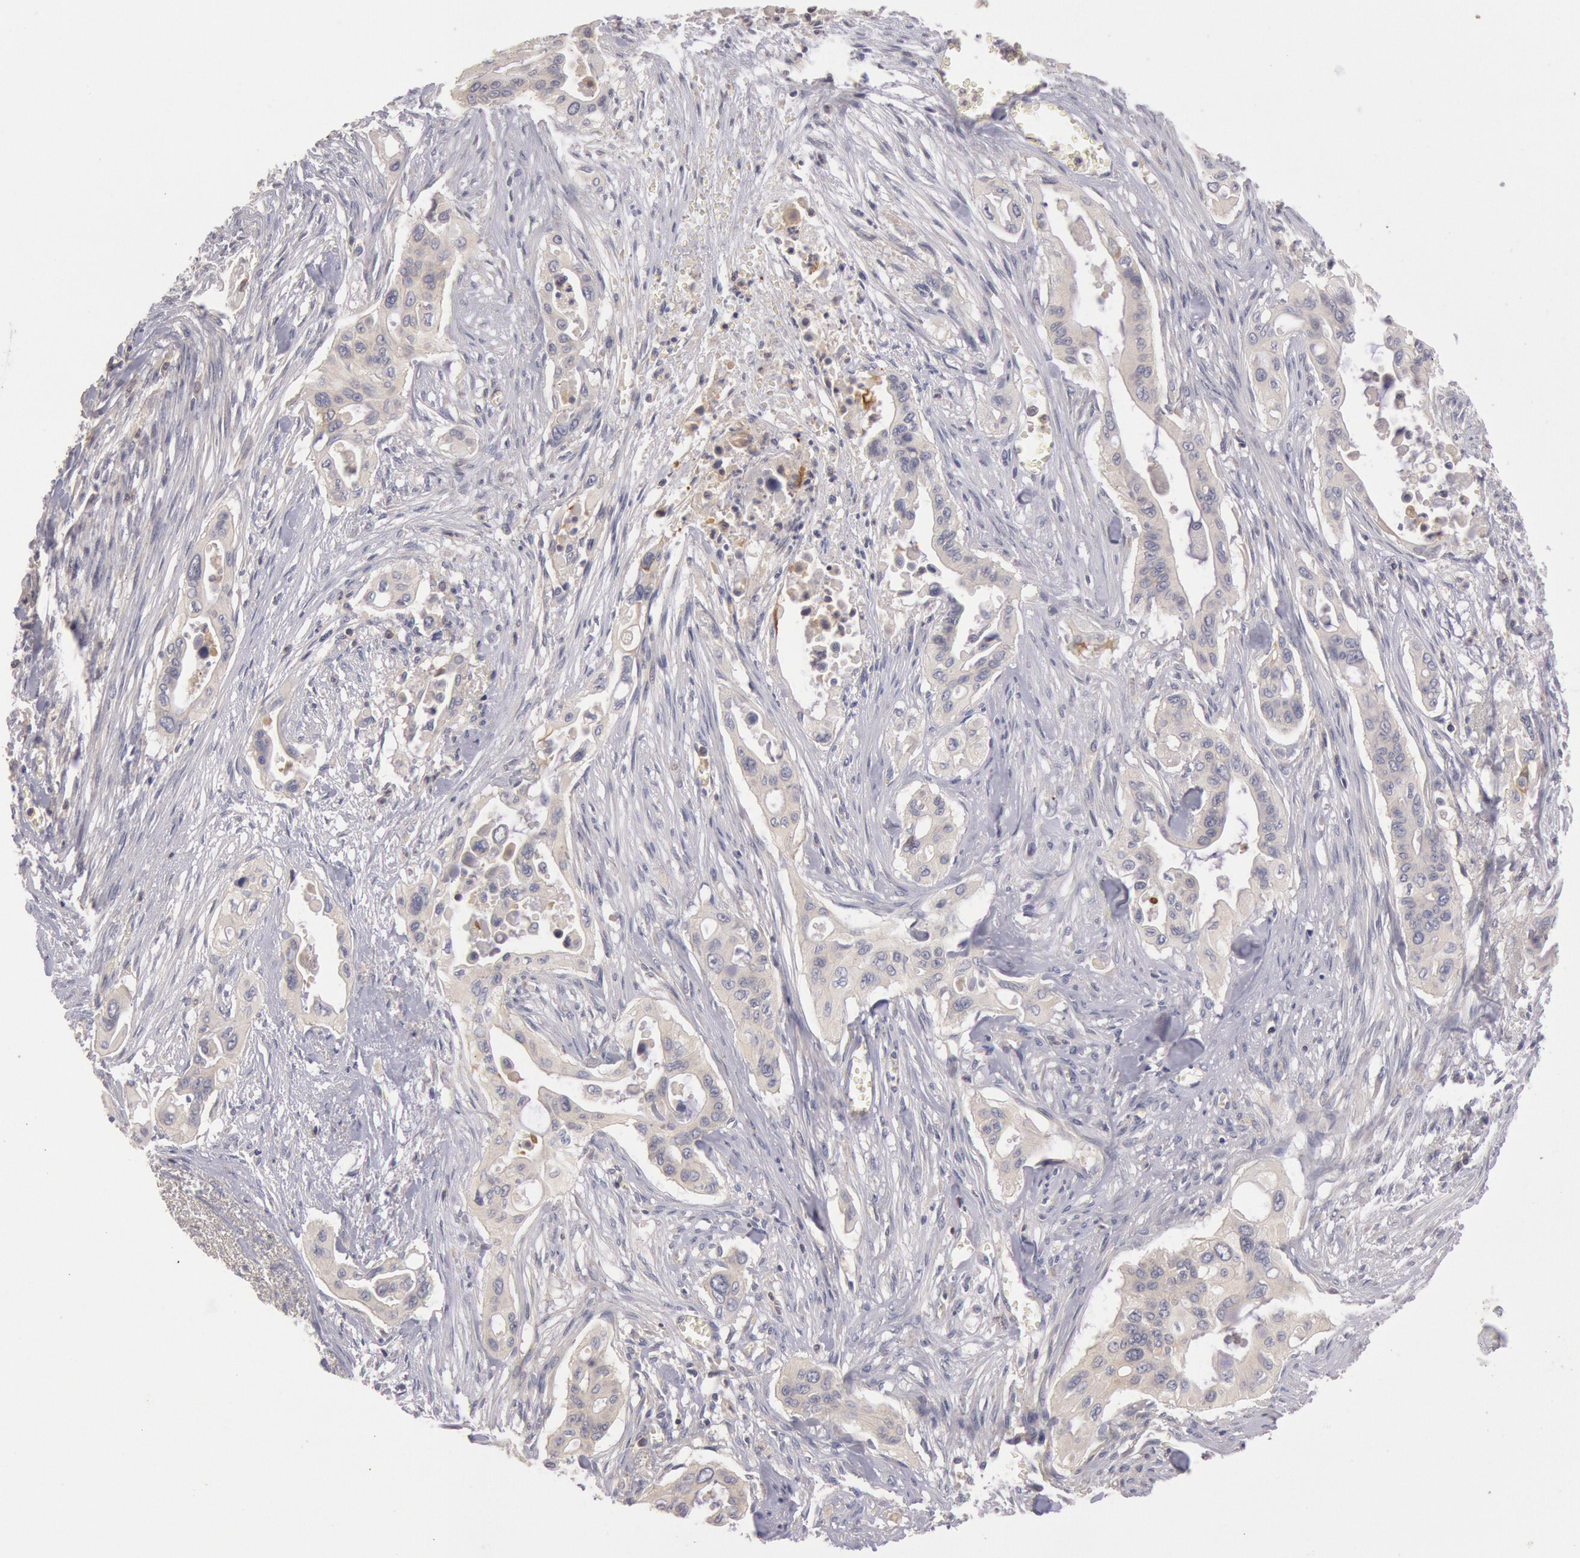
{"staining": {"intensity": "negative", "quantity": "none", "location": "none"}, "tissue": "pancreatic cancer", "cell_type": "Tumor cells", "image_type": "cancer", "snomed": [{"axis": "morphology", "description": "Adenocarcinoma, NOS"}, {"axis": "topography", "description": "Pancreas"}], "caption": "Image shows no significant protein expression in tumor cells of adenocarcinoma (pancreatic).", "gene": "PIK3R1", "patient": {"sex": "male", "age": 77}}